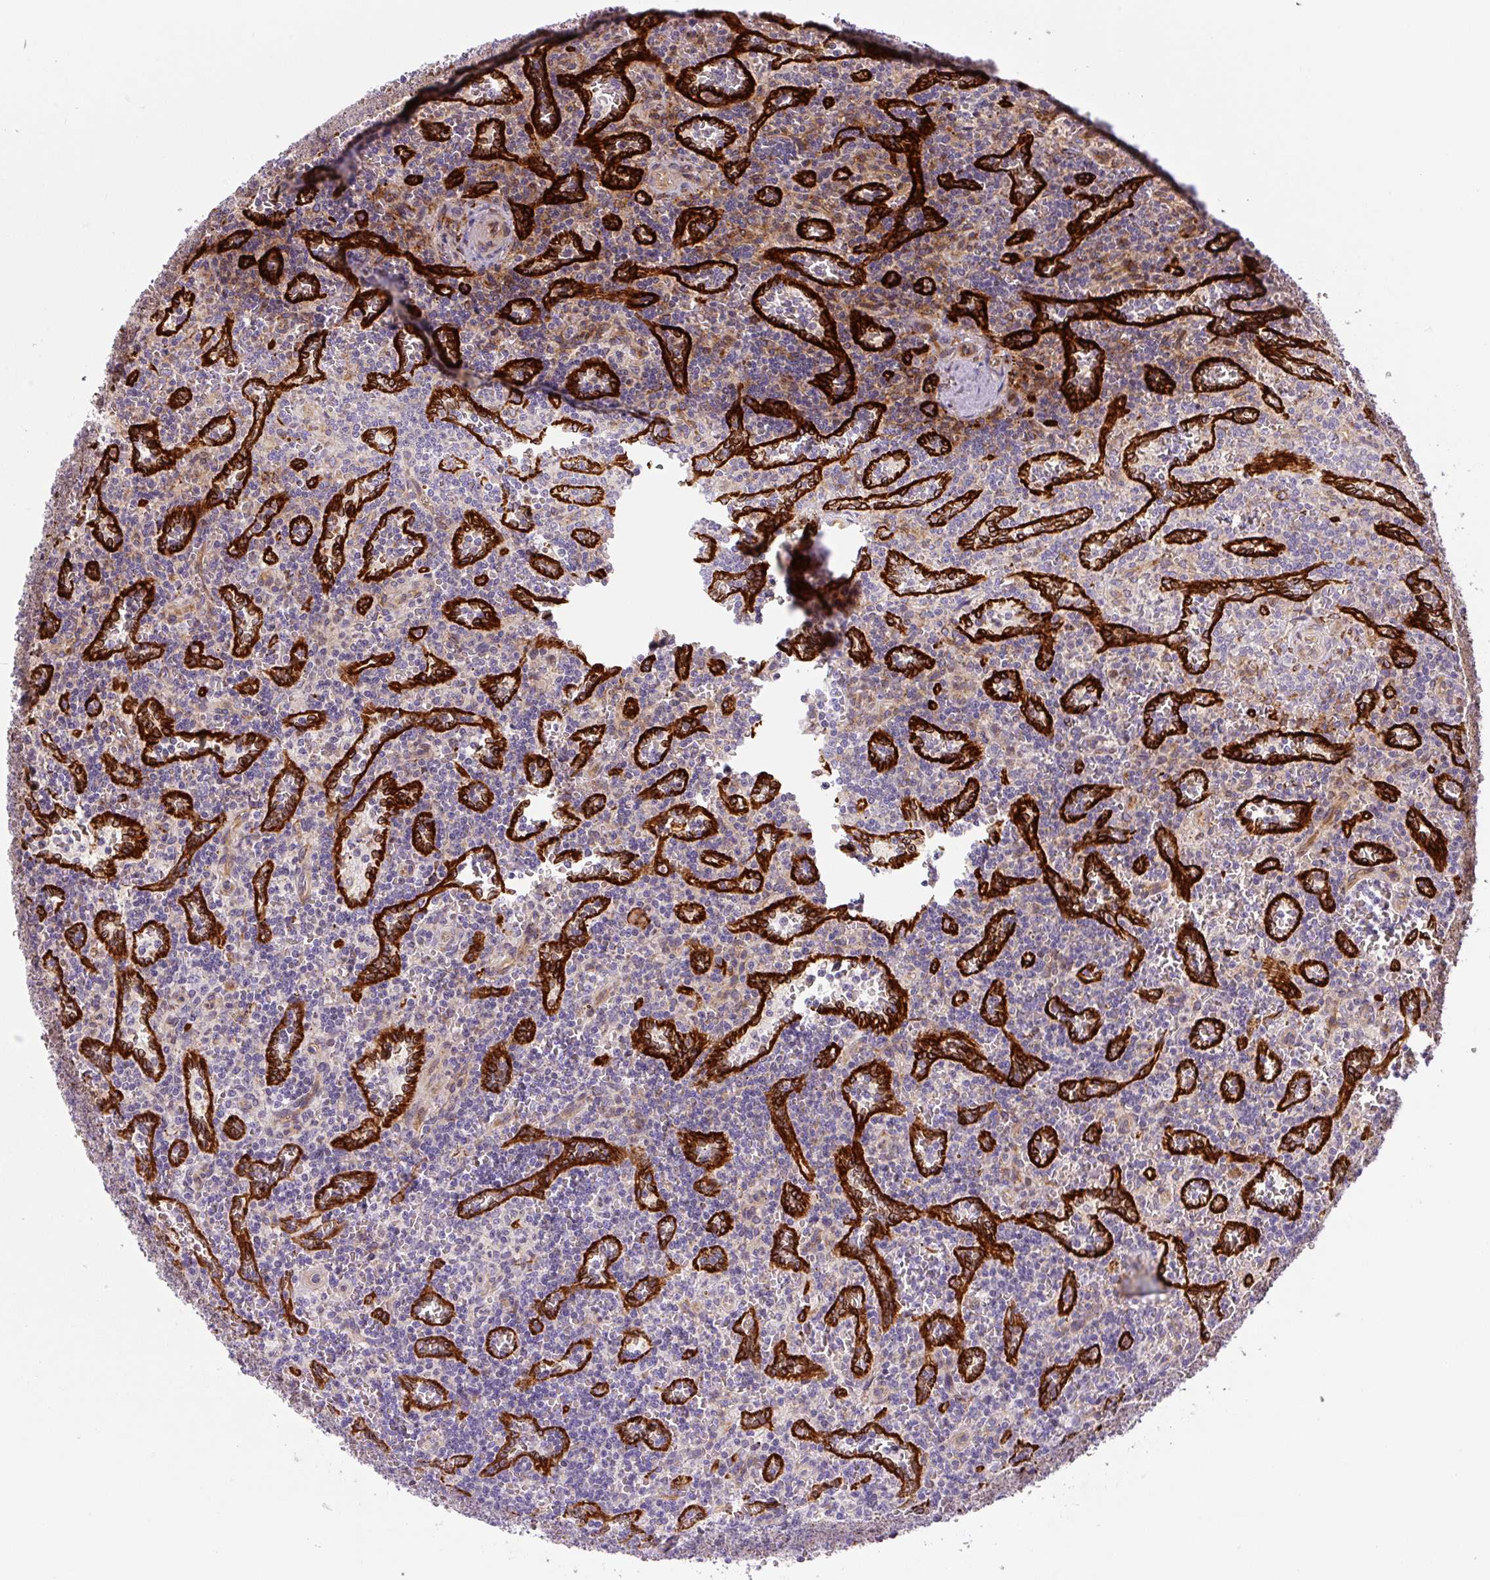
{"staining": {"intensity": "negative", "quantity": "none", "location": "none"}, "tissue": "lymphoma", "cell_type": "Tumor cells", "image_type": "cancer", "snomed": [{"axis": "morphology", "description": "Malignant lymphoma, non-Hodgkin's type, Low grade"}, {"axis": "topography", "description": "Spleen"}], "caption": "Histopathology image shows no protein positivity in tumor cells of lymphoma tissue.", "gene": "DISP3", "patient": {"sex": "male", "age": 73}}